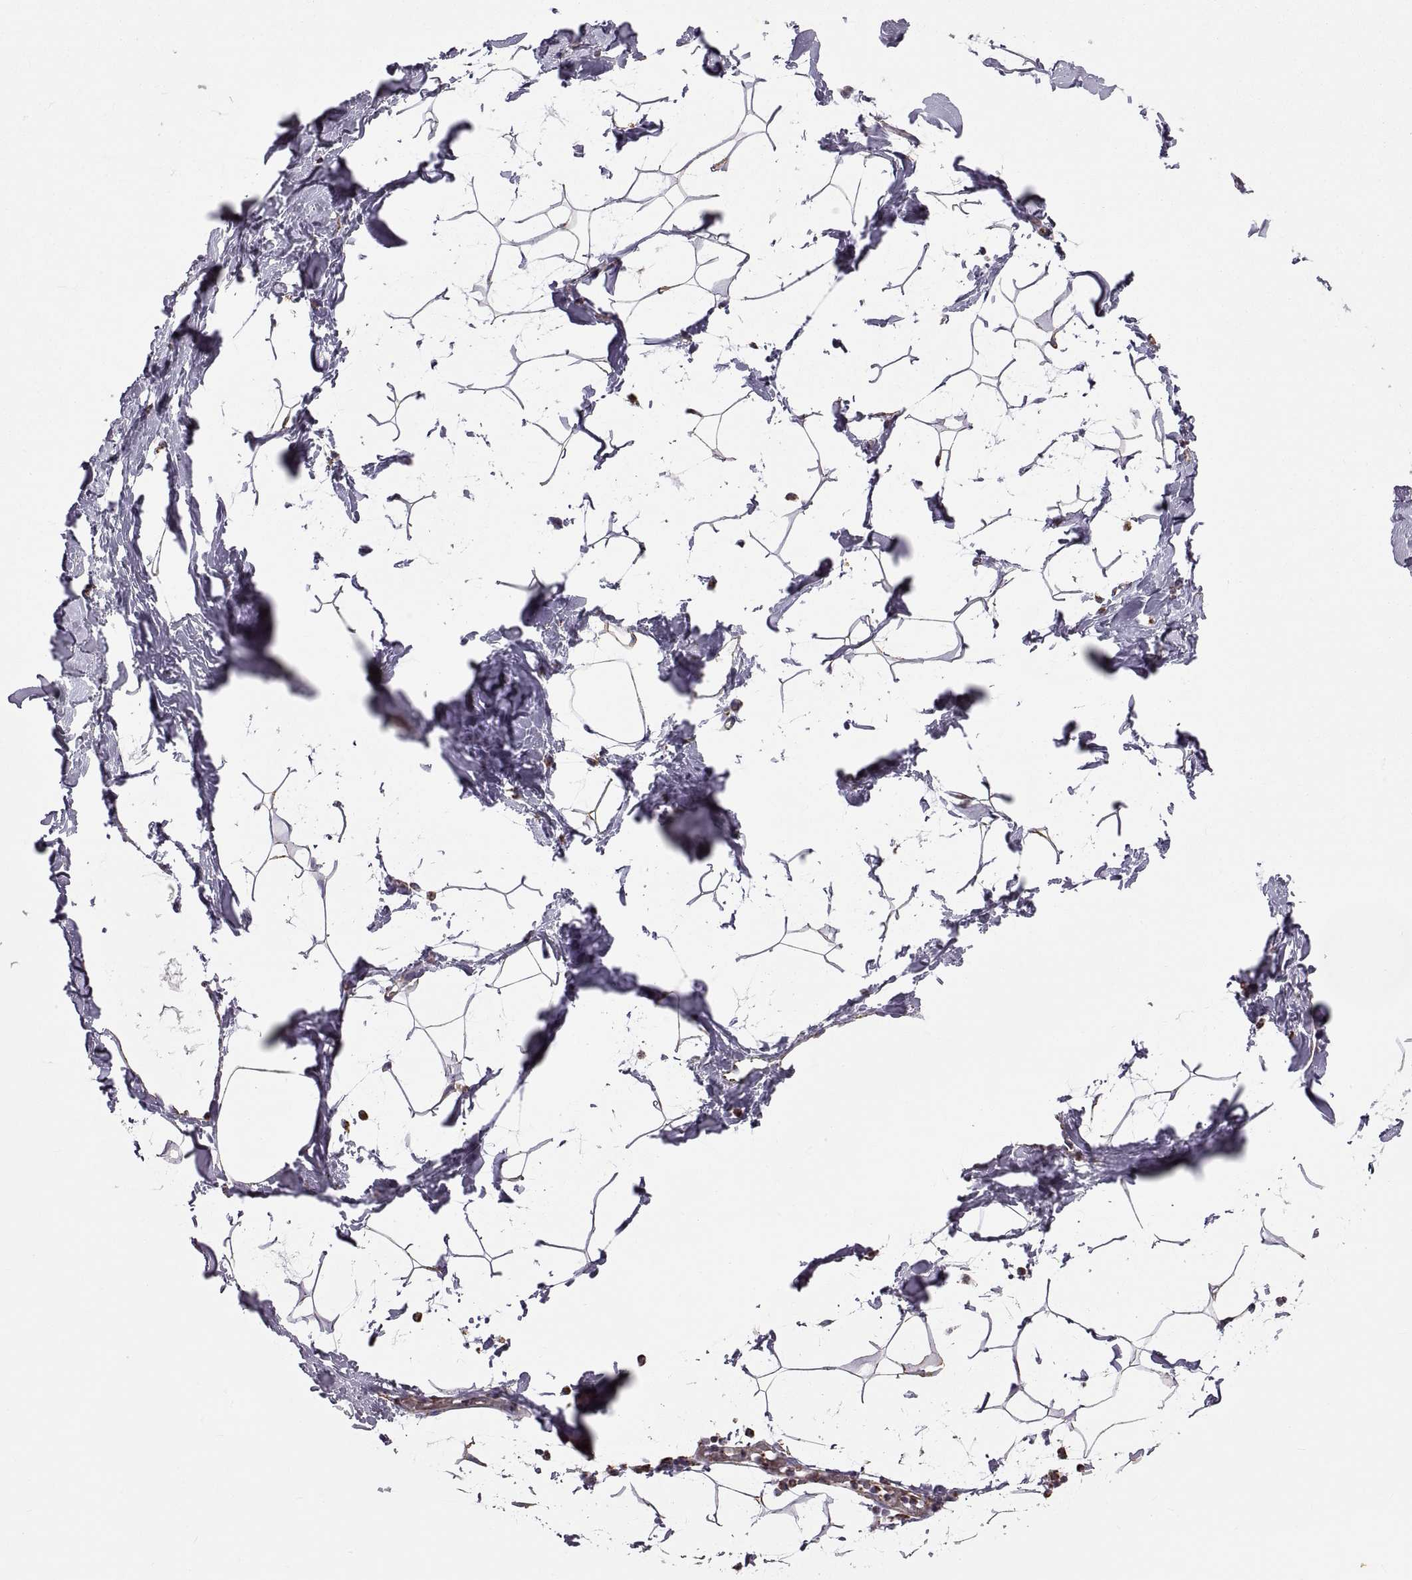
{"staining": {"intensity": "negative", "quantity": "none", "location": "none"}, "tissue": "breast", "cell_type": "Adipocytes", "image_type": "normal", "snomed": [{"axis": "morphology", "description": "Normal tissue, NOS"}, {"axis": "topography", "description": "Breast"}], "caption": "There is no significant expression in adipocytes of breast. (DAB (3,3'-diaminobenzidine) immunohistochemistry visualized using brightfield microscopy, high magnification).", "gene": "ARSD", "patient": {"sex": "female", "age": 32}}